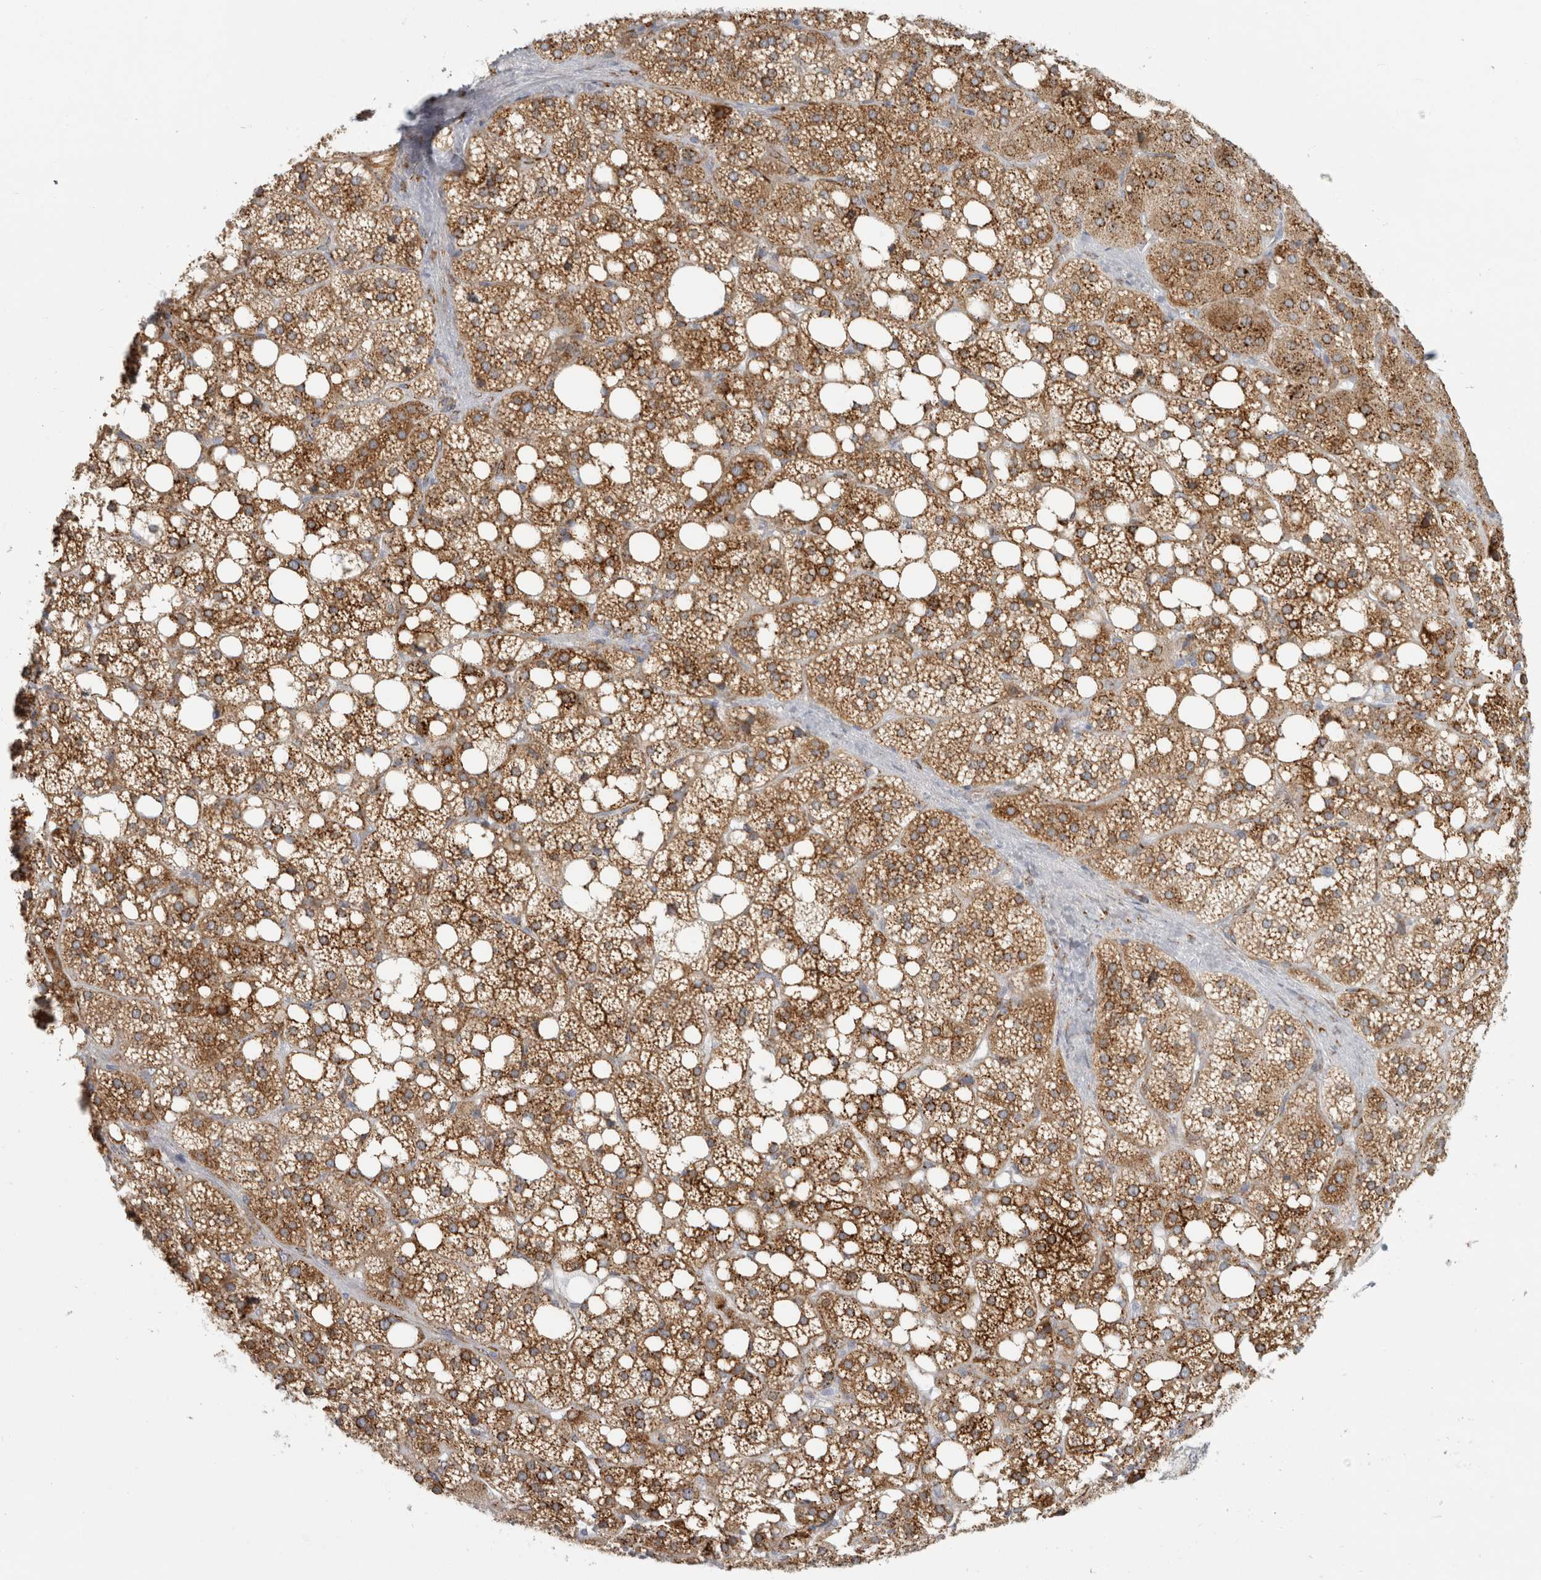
{"staining": {"intensity": "moderate", "quantity": ">75%", "location": "cytoplasmic/membranous"}, "tissue": "adrenal gland", "cell_type": "Glandular cells", "image_type": "normal", "snomed": [{"axis": "morphology", "description": "Normal tissue, NOS"}, {"axis": "topography", "description": "Adrenal gland"}], "caption": "Immunohistochemical staining of unremarkable human adrenal gland displays moderate cytoplasmic/membranous protein staining in about >75% of glandular cells.", "gene": "OSTN", "patient": {"sex": "female", "age": 59}}